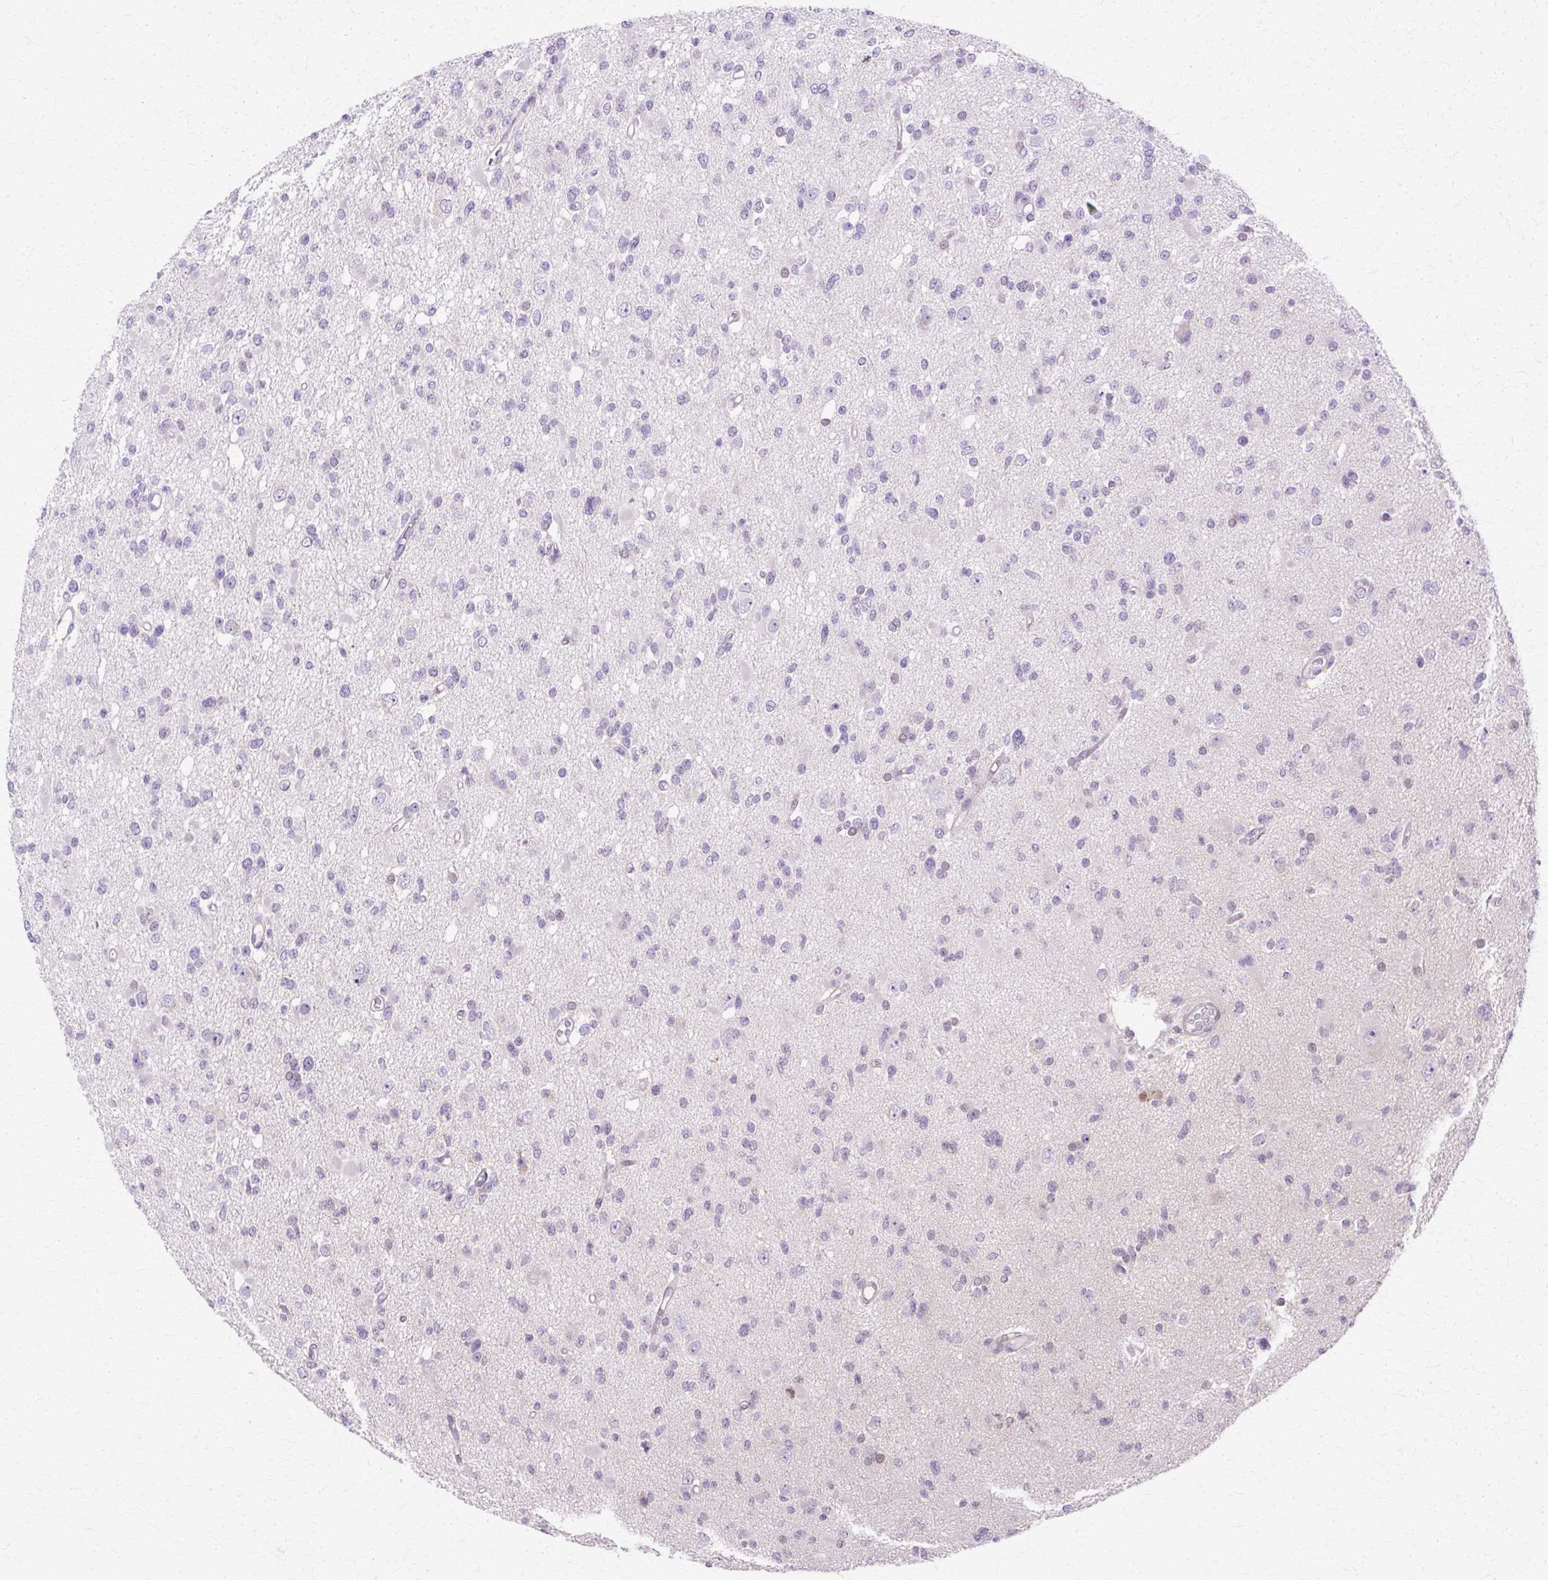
{"staining": {"intensity": "negative", "quantity": "none", "location": "none"}, "tissue": "glioma", "cell_type": "Tumor cells", "image_type": "cancer", "snomed": [{"axis": "morphology", "description": "Glioma, malignant, Low grade"}, {"axis": "topography", "description": "Brain"}], "caption": "An image of human glioma is negative for staining in tumor cells. (Brightfield microscopy of DAB (3,3'-diaminobenzidine) immunohistochemistry (IHC) at high magnification).", "gene": "HSPA8", "patient": {"sex": "female", "age": 22}}